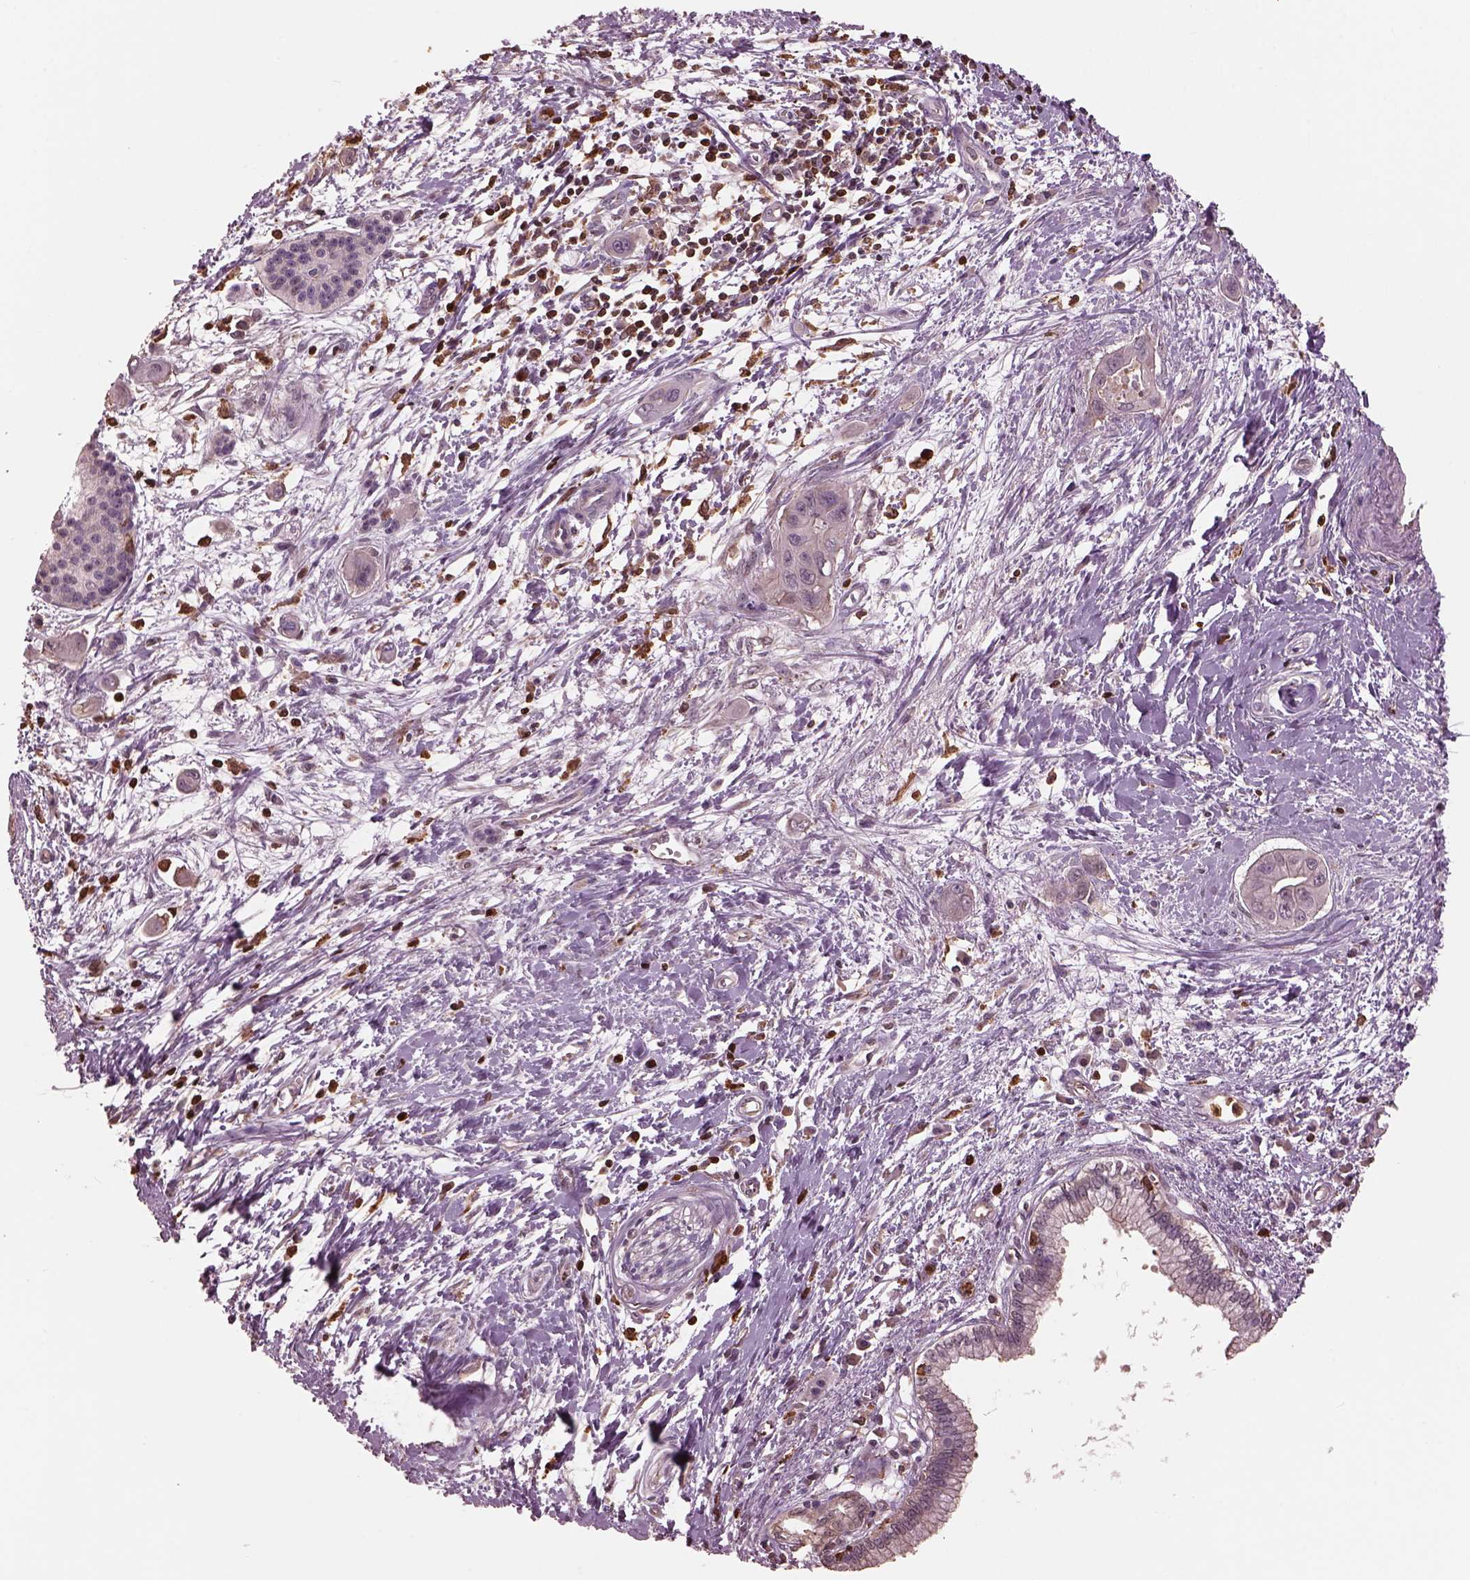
{"staining": {"intensity": "weak", "quantity": "<25%", "location": "cytoplasmic/membranous"}, "tissue": "pancreatic cancer", "cell_type": "Tumor cells", "image_type": "cancer", "snomed": [{"axis": "morphology", "description": "Adenocarcinoma, NOS"}, {"axis": "topography", "description": "Pancreas"}], "caption": "This is an immunohistochemistry histopathology image of human pancreatic cancer. There is no positivity in tumor cells.", "gene": "IL31RA", "patient": {"sex": "male", "age": 60}}